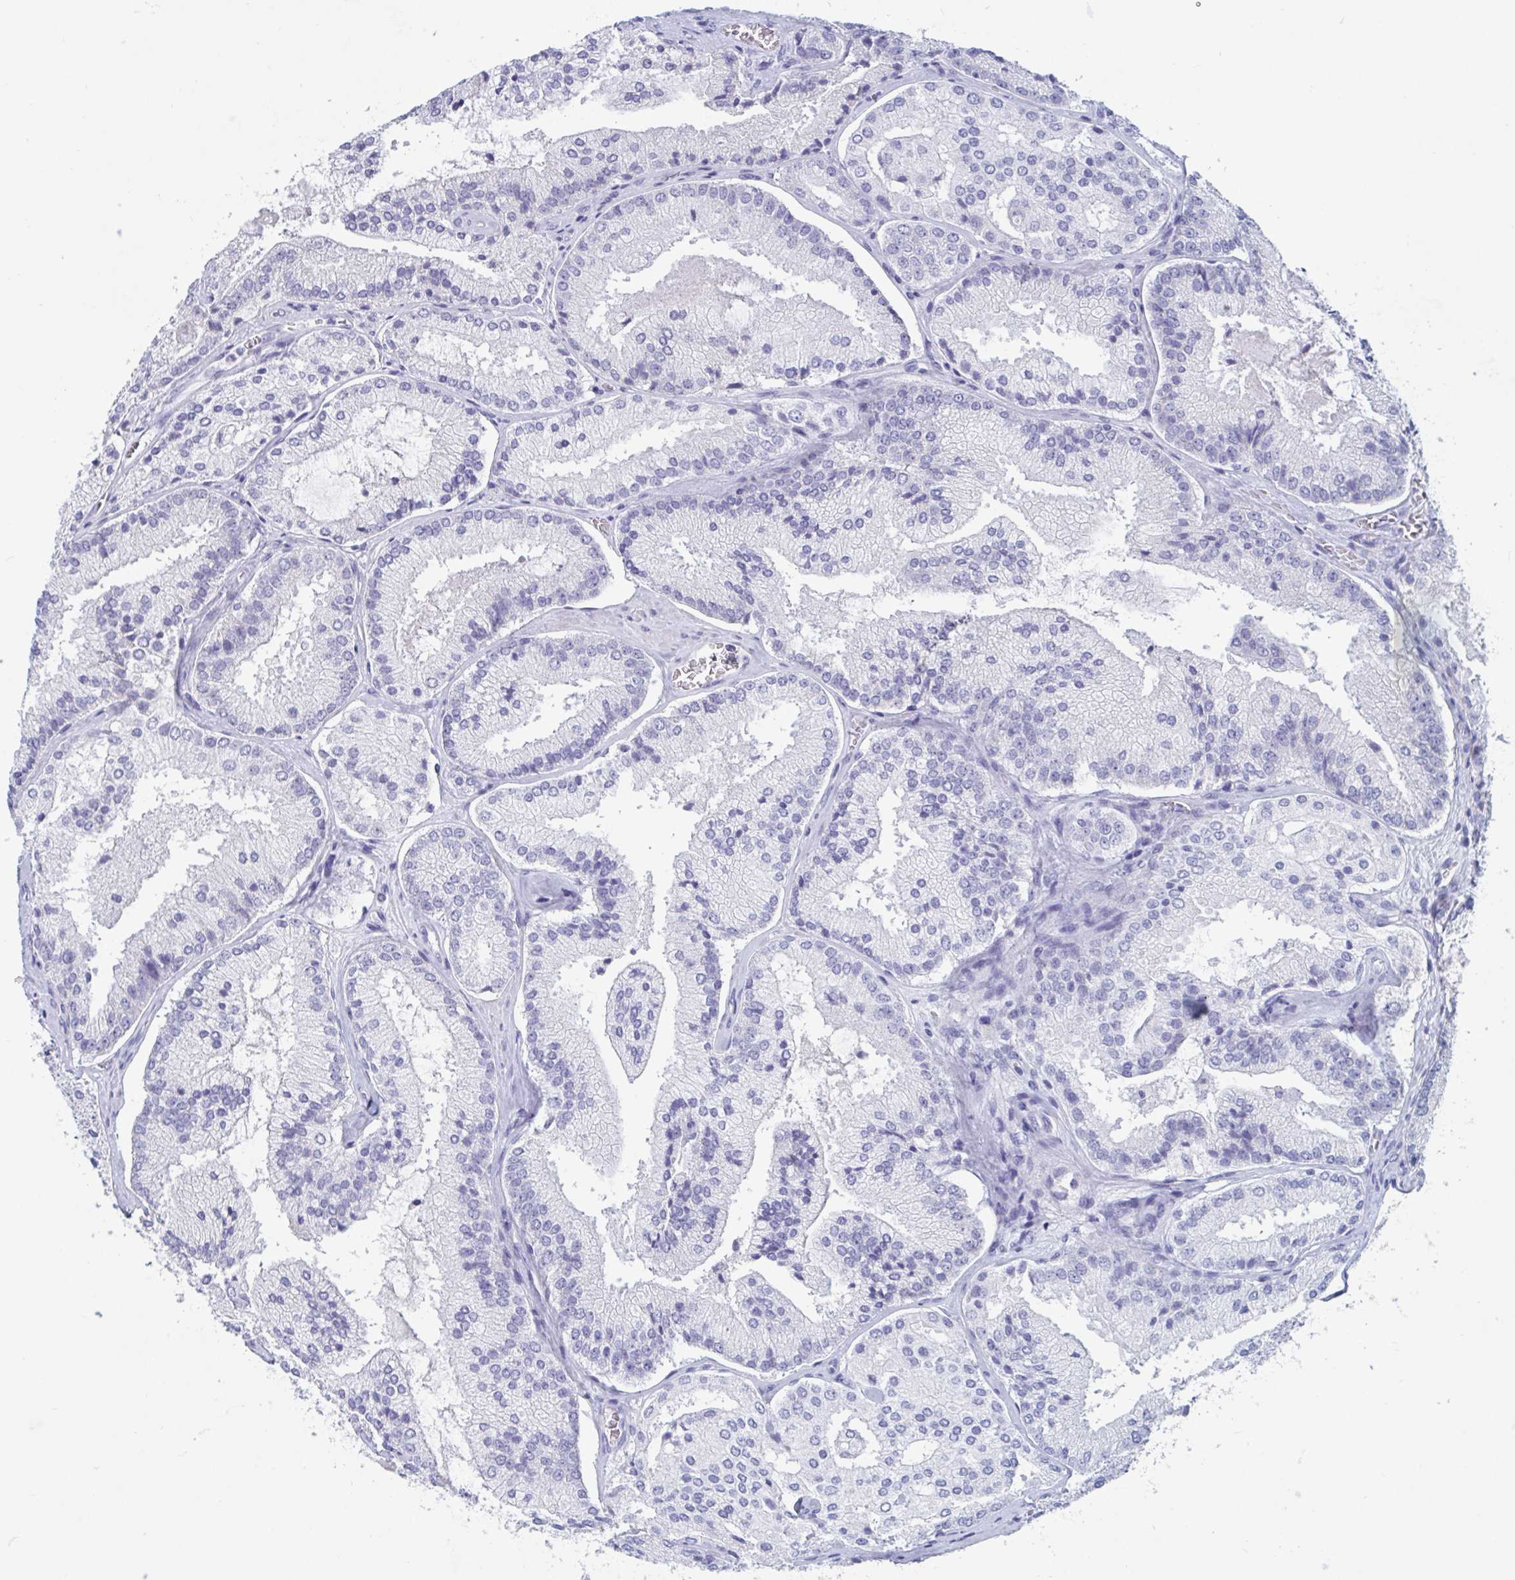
{"staining": {"intensity": "negative", "quantity": "none", "location": "none"}, "tissue": "prostate cancer", "cell_type": "Tumor cells", "image_type": "cancer", "snomed": [{"axis": "morphology", "description": "Adenocarcinoma, High grade"}, {"axis": "topography", "description": "Prostate"}], "caption": "A high-resolution histopathology image shows immunohistochemistry staining of prostate adenocarcinoma (high-grade), which reveals no significant expression in tumor cells.", "gene": "DPEP3", "patient": {"sex": "male", "age": 73}}